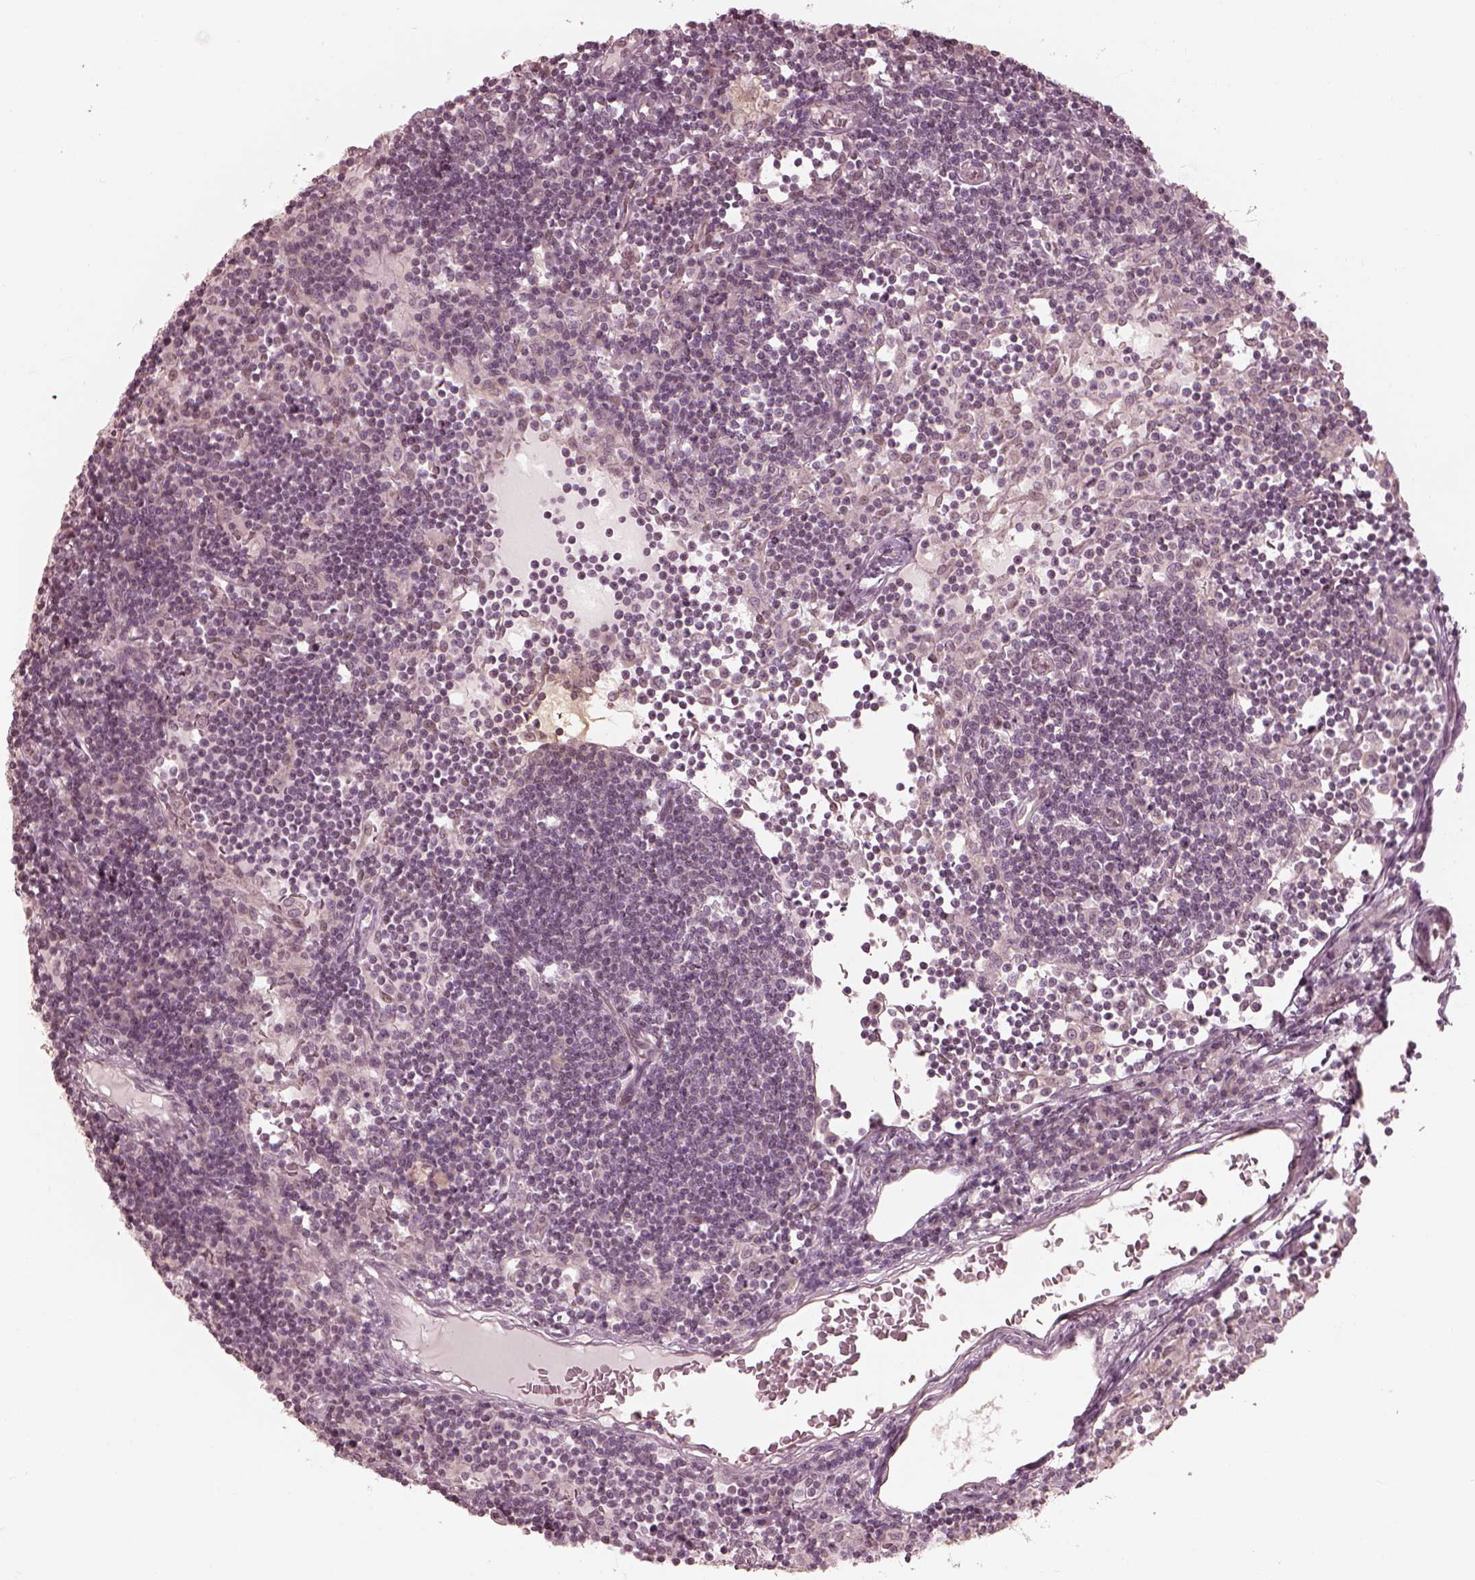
{"staining": {"intensity": "weak", "quantity": "<25%", "location": "cytoplasmic/membranous"}, "tissue": "lymph node", "cell_type": "Germinal center cells", "image_type": "normal", "snomed": [{"axis": "morphology", "description": "Normal tissue, NOS"}, {"axis": "topography", "description": "Lymph node"}], "caption": "Human lymph node stained for a protein using IHC exhibits no expression in germinal center cells.", "gene": "IQCB1", "patient": {"sex": "female", "age": 72}}